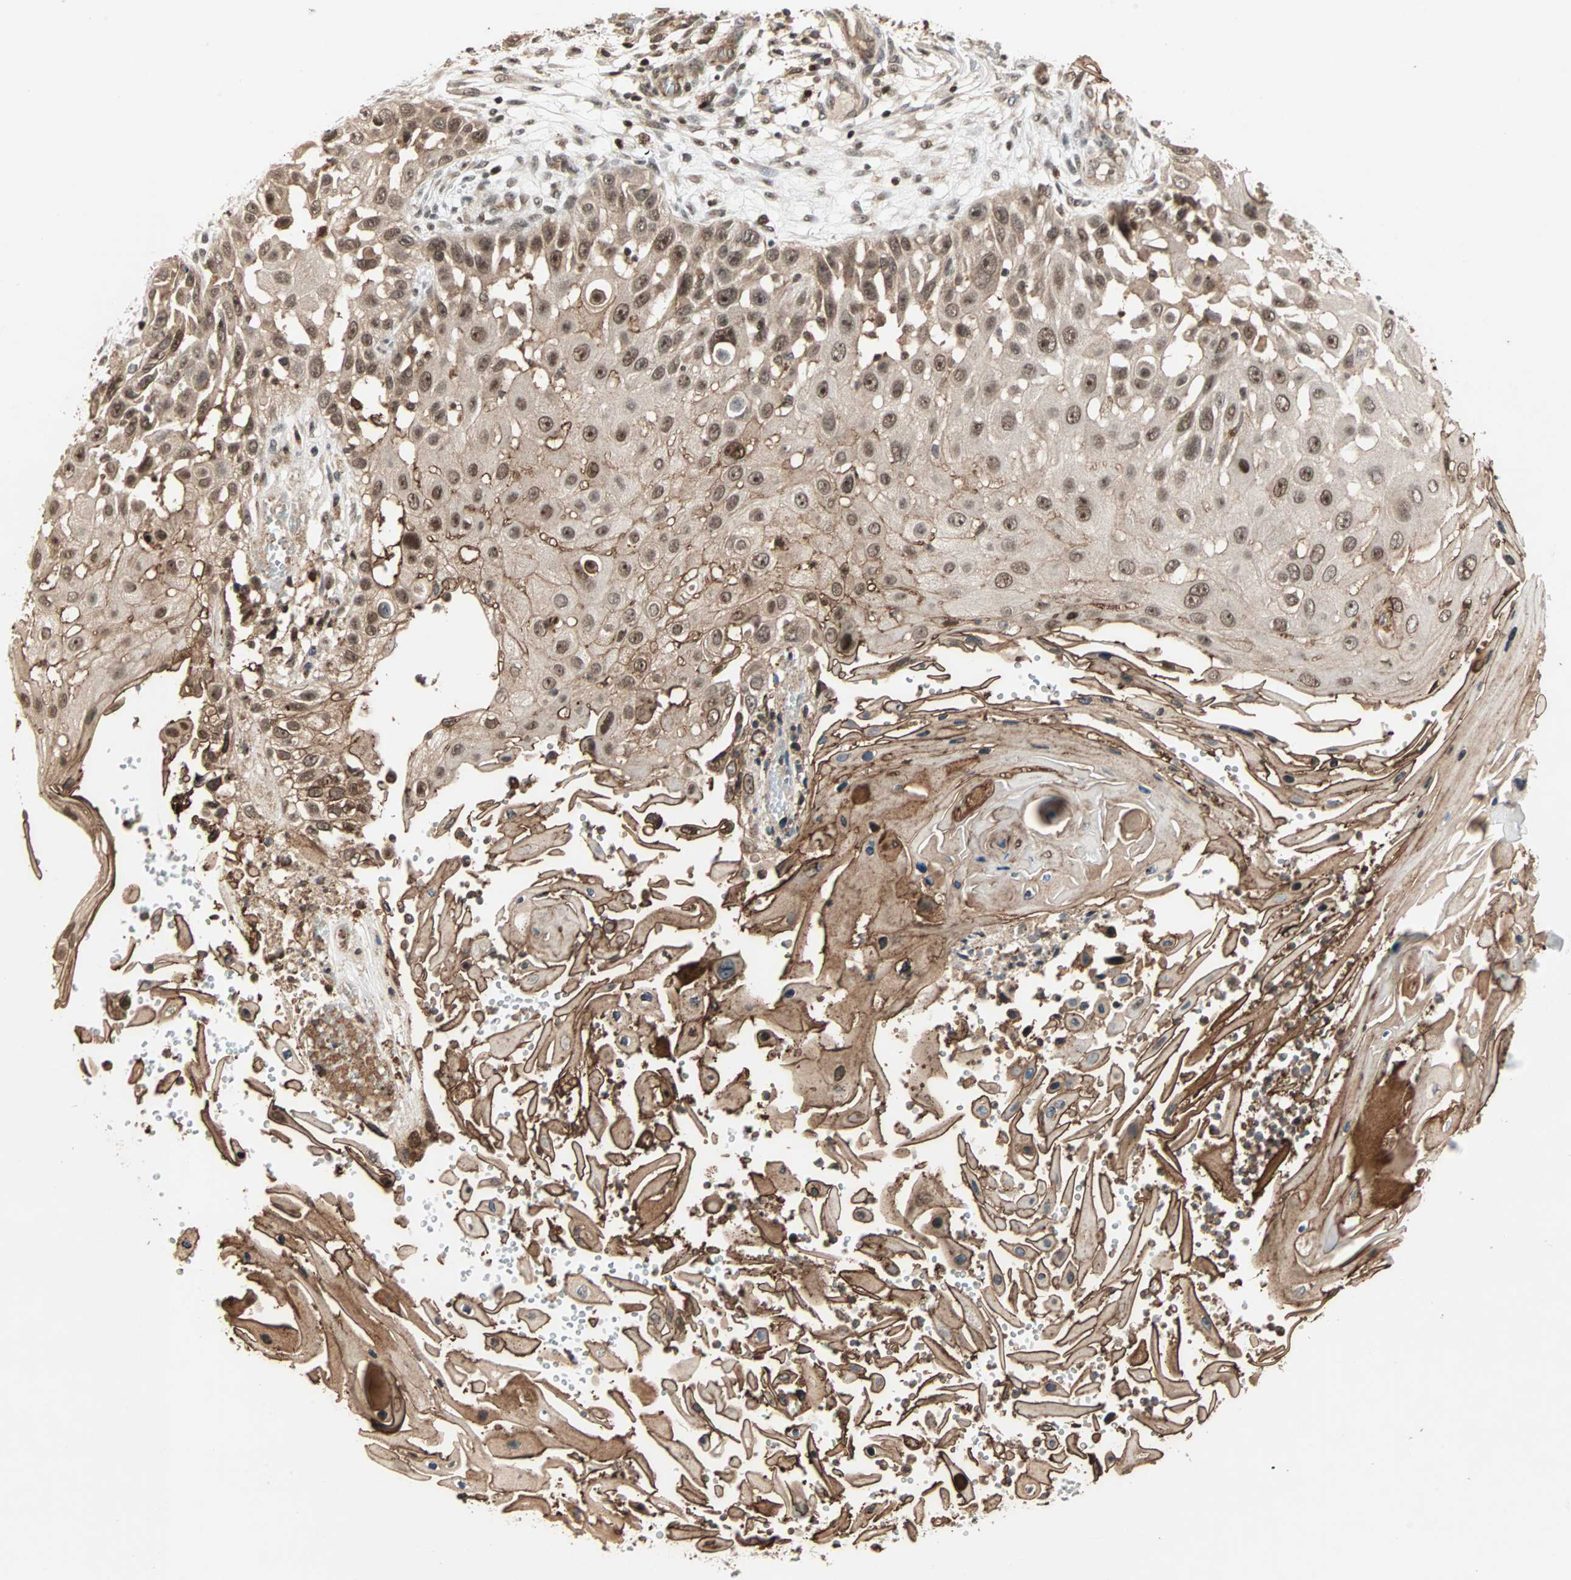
{"staining": {"intensity": "moderate", "quantity": ">75%", "location": "cytoplasmic/membranous,nuclear"}, "tissue": "skin cancer", "cell_type": "Tumor cells", "image_type": "cancer", "snomed": [{"axis": "morphology", "description": "Squamous cell carcinoma, NOS"}, {"axis": "topography", "description": "Skin"}], "caption": "Human skin cancer (squamous cell carcinoma) stained with a protein marker reveals moderate staining in tumor cells.", "gene": "ZBED9", "patient": {"sex": "female", "age": 44}}